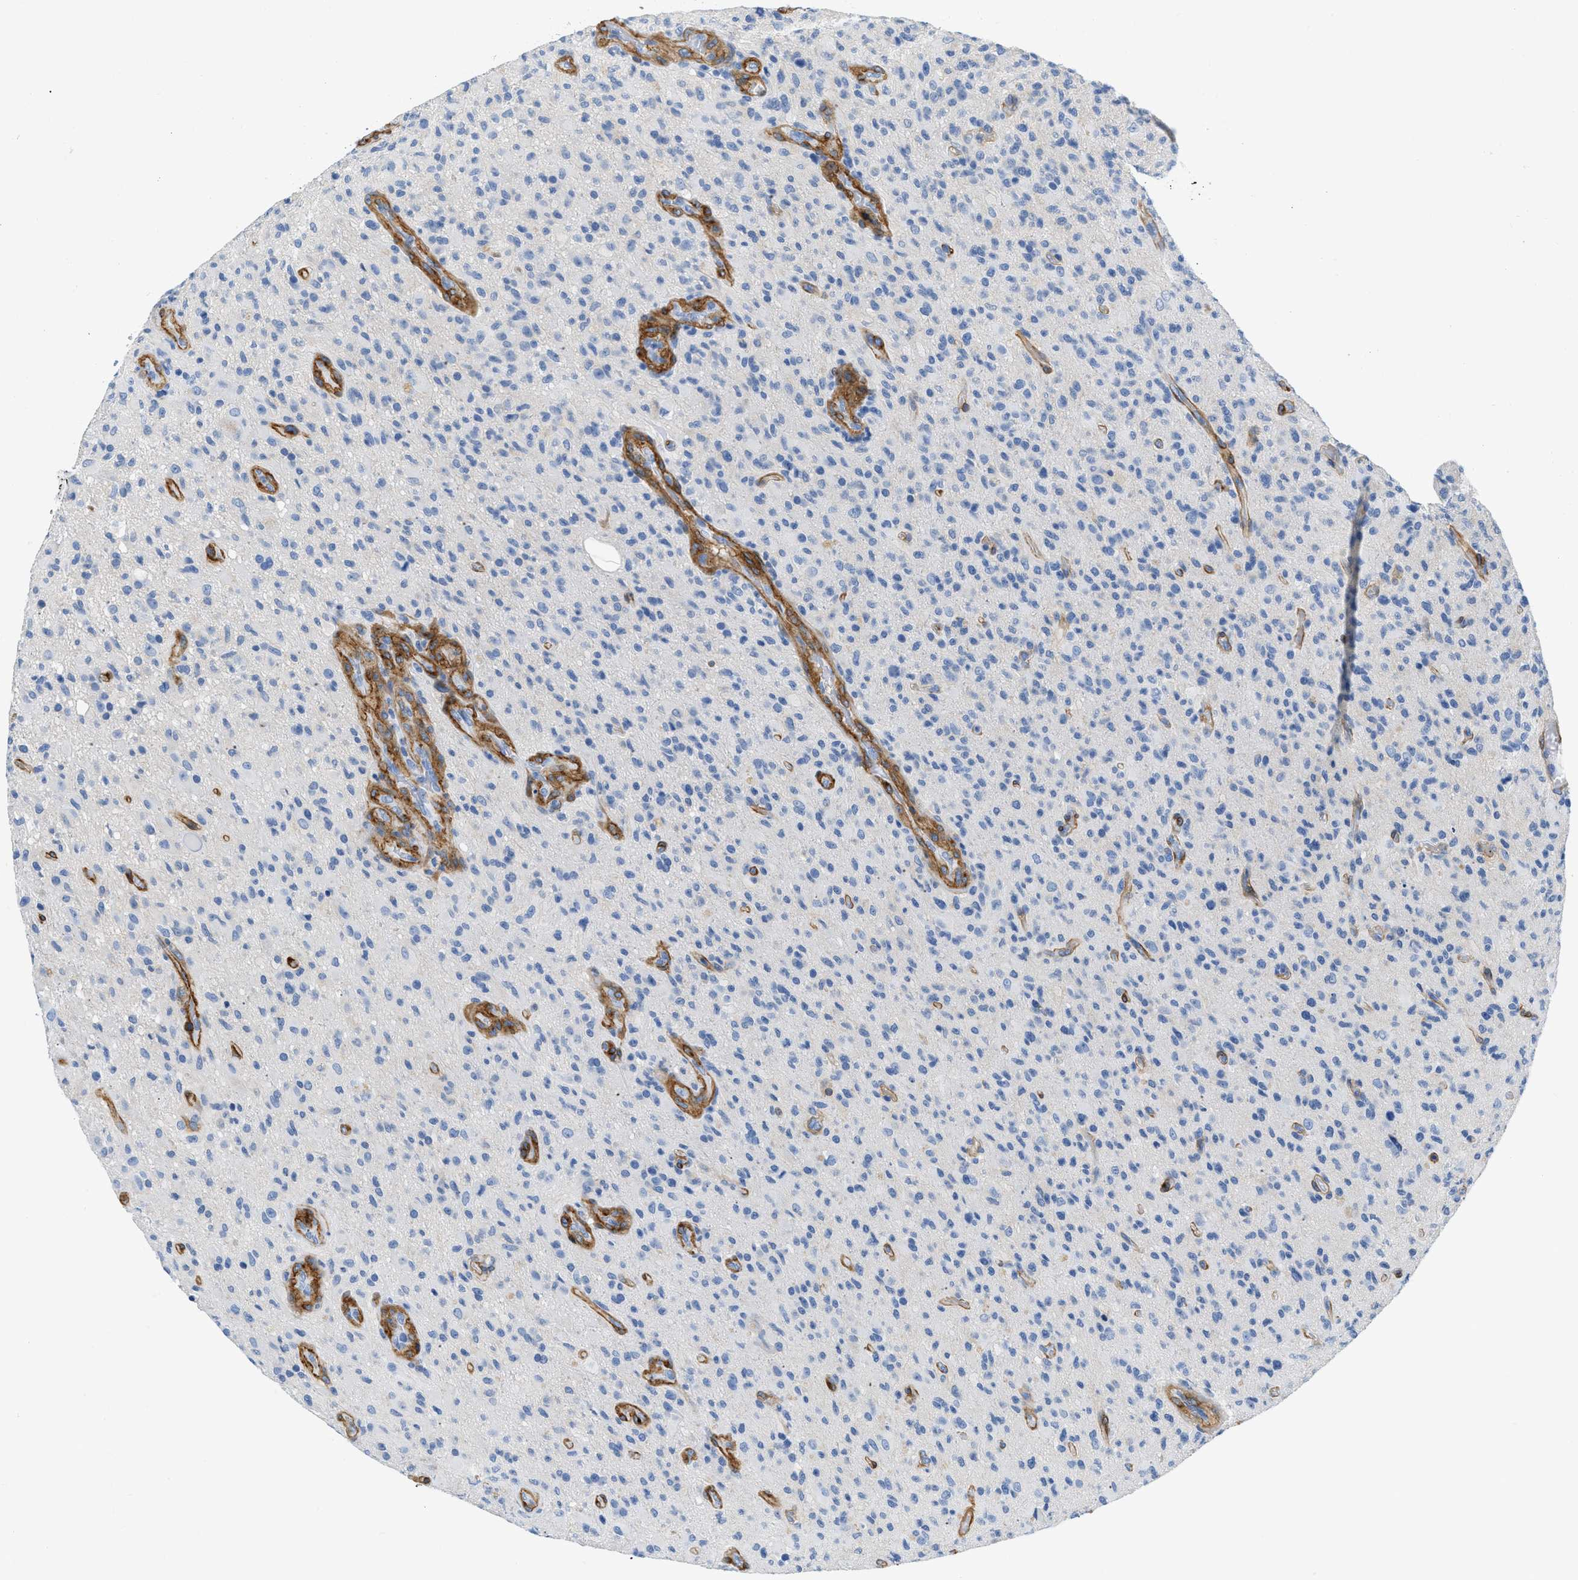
{"staining": {"intensity": "negative", "quantity": "none", "location": "none"}, "tissue": "glioma", "cell_type": "Tumor cells", "image_type": "cancer", "snomed": [{"axis": "morphology", "description": "Glioma, malignant, High grade"}, {"axis": "topography", "description": "Brain"}], "caption": "DAB immunohistochemical staining of human malignant glioma (high-grade) exhibits no significant staining in tumor cells.", "gene": "PDGFRB", "patient": {"sex": "male", "age": 71}}